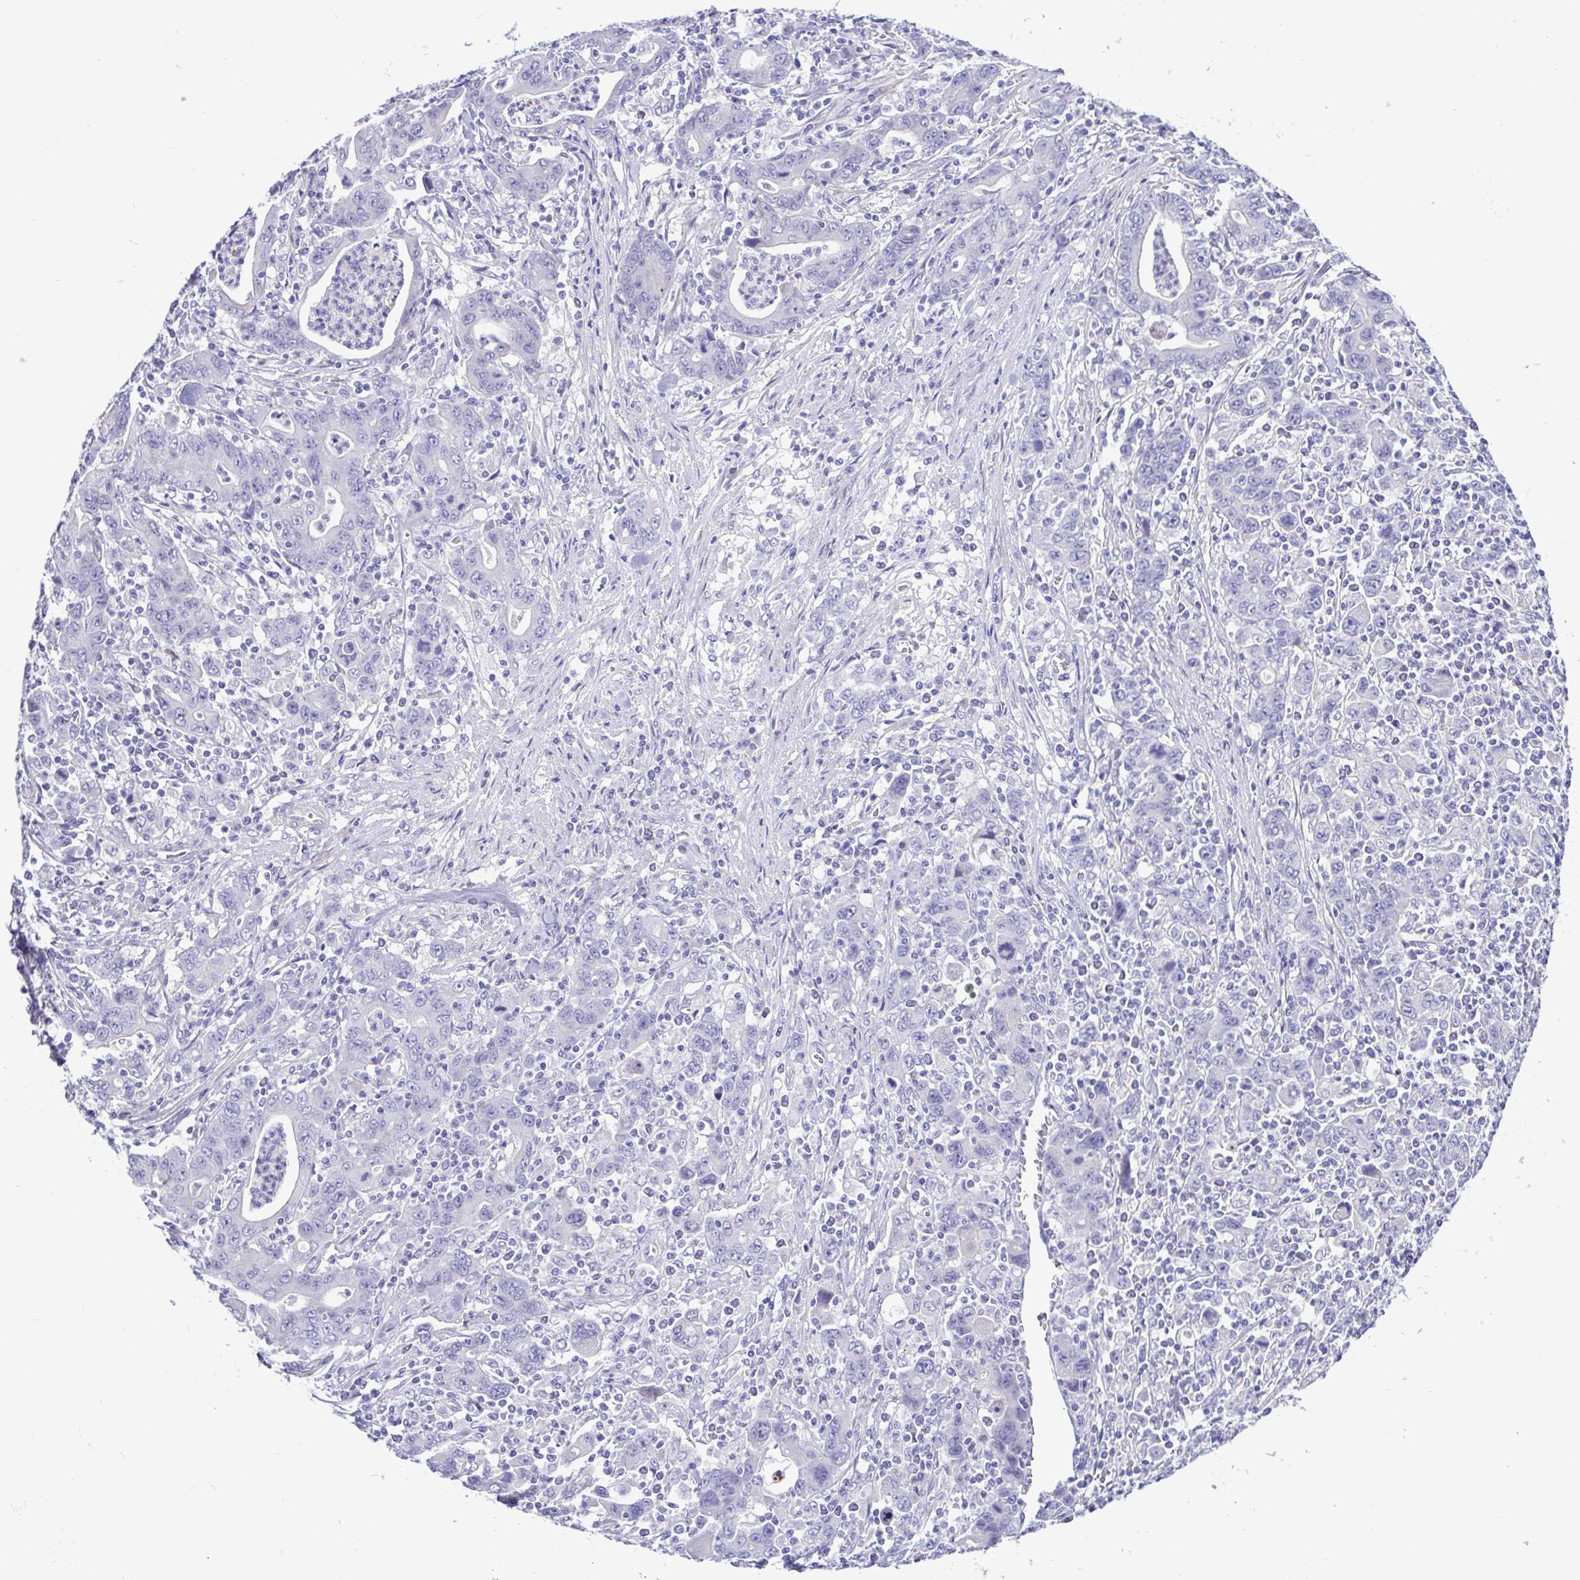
{"staining": {"intensity": "negative", "quantity": "none", "location": "none"}, "tissue": "stomach cancer", "cell_type": "Tumor cells", "image_type": "cancer", "snomed": [{"axis": "morphology", "description": "Adenocarcinoma, NOS"}, {"axis": "topography", "description": "Stomach, upper"}], "caption": "Tumor cells show no significant positivity in stomach adenocarcinoma.", "gene": "GABBR2", "patient": {"sex": "male", "age": 69}}